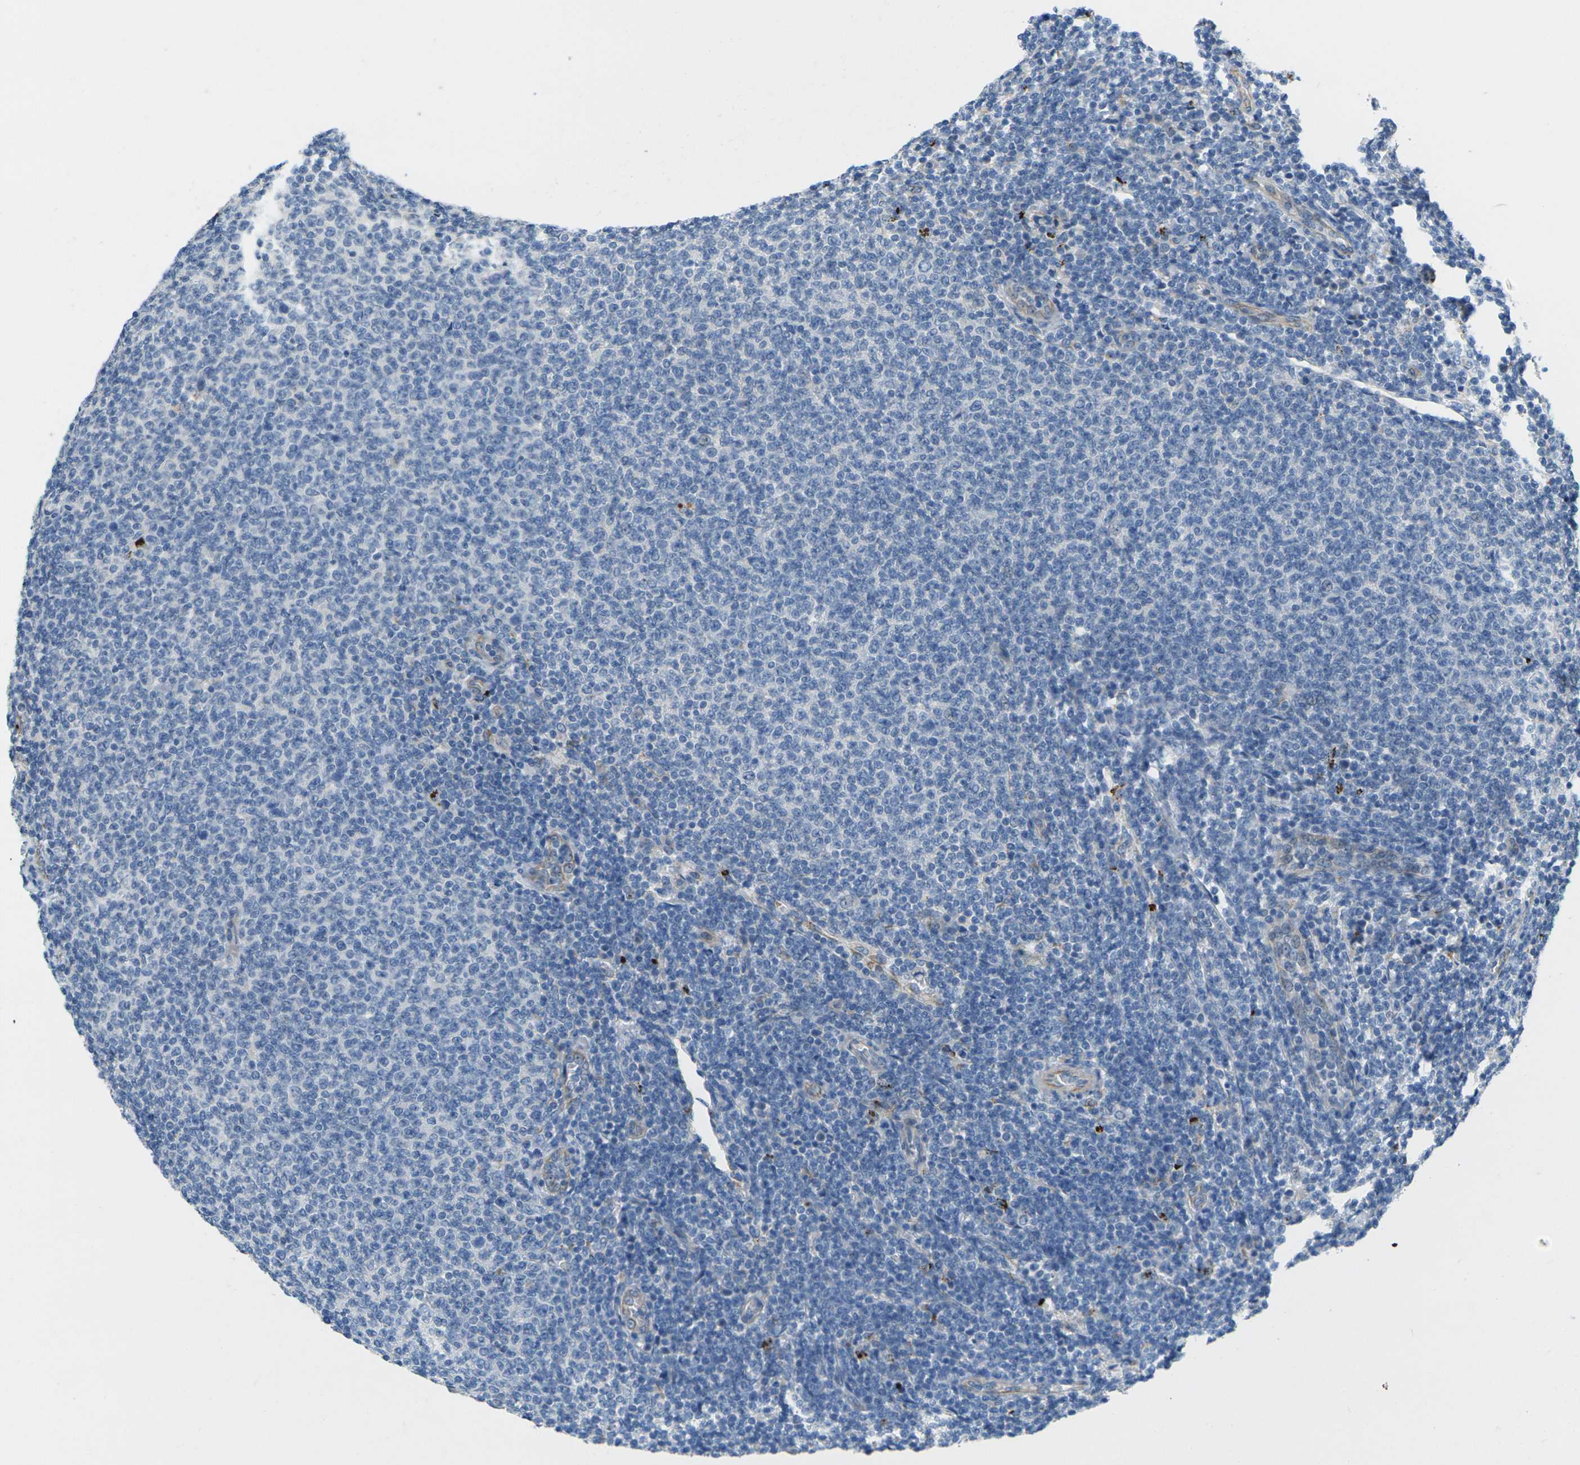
{"staining": {"intensity": "negative", "quantity": "none", "location": "none"}, "tissue": "lymphoma", "cell_type": "Tumor cells", "image_type": "cancer", "snomed": [{"axis": "morphology", "description": "Malignant lymphoma, non-Hodgkin's type, Low grade"}, {"axis": "topography", "description": "Lymph node"}], "caption": "This image is of malignant lymphoma, non-Hodgkin's type (low-grade) stained with immunohistochemistry (IHC) to label a protein in brown with the nuclei are counter-stained blue. There is no positivity in tumor cells.", "gene": "CYP2C8", "patient": {"sex": "male", "age": 66}}